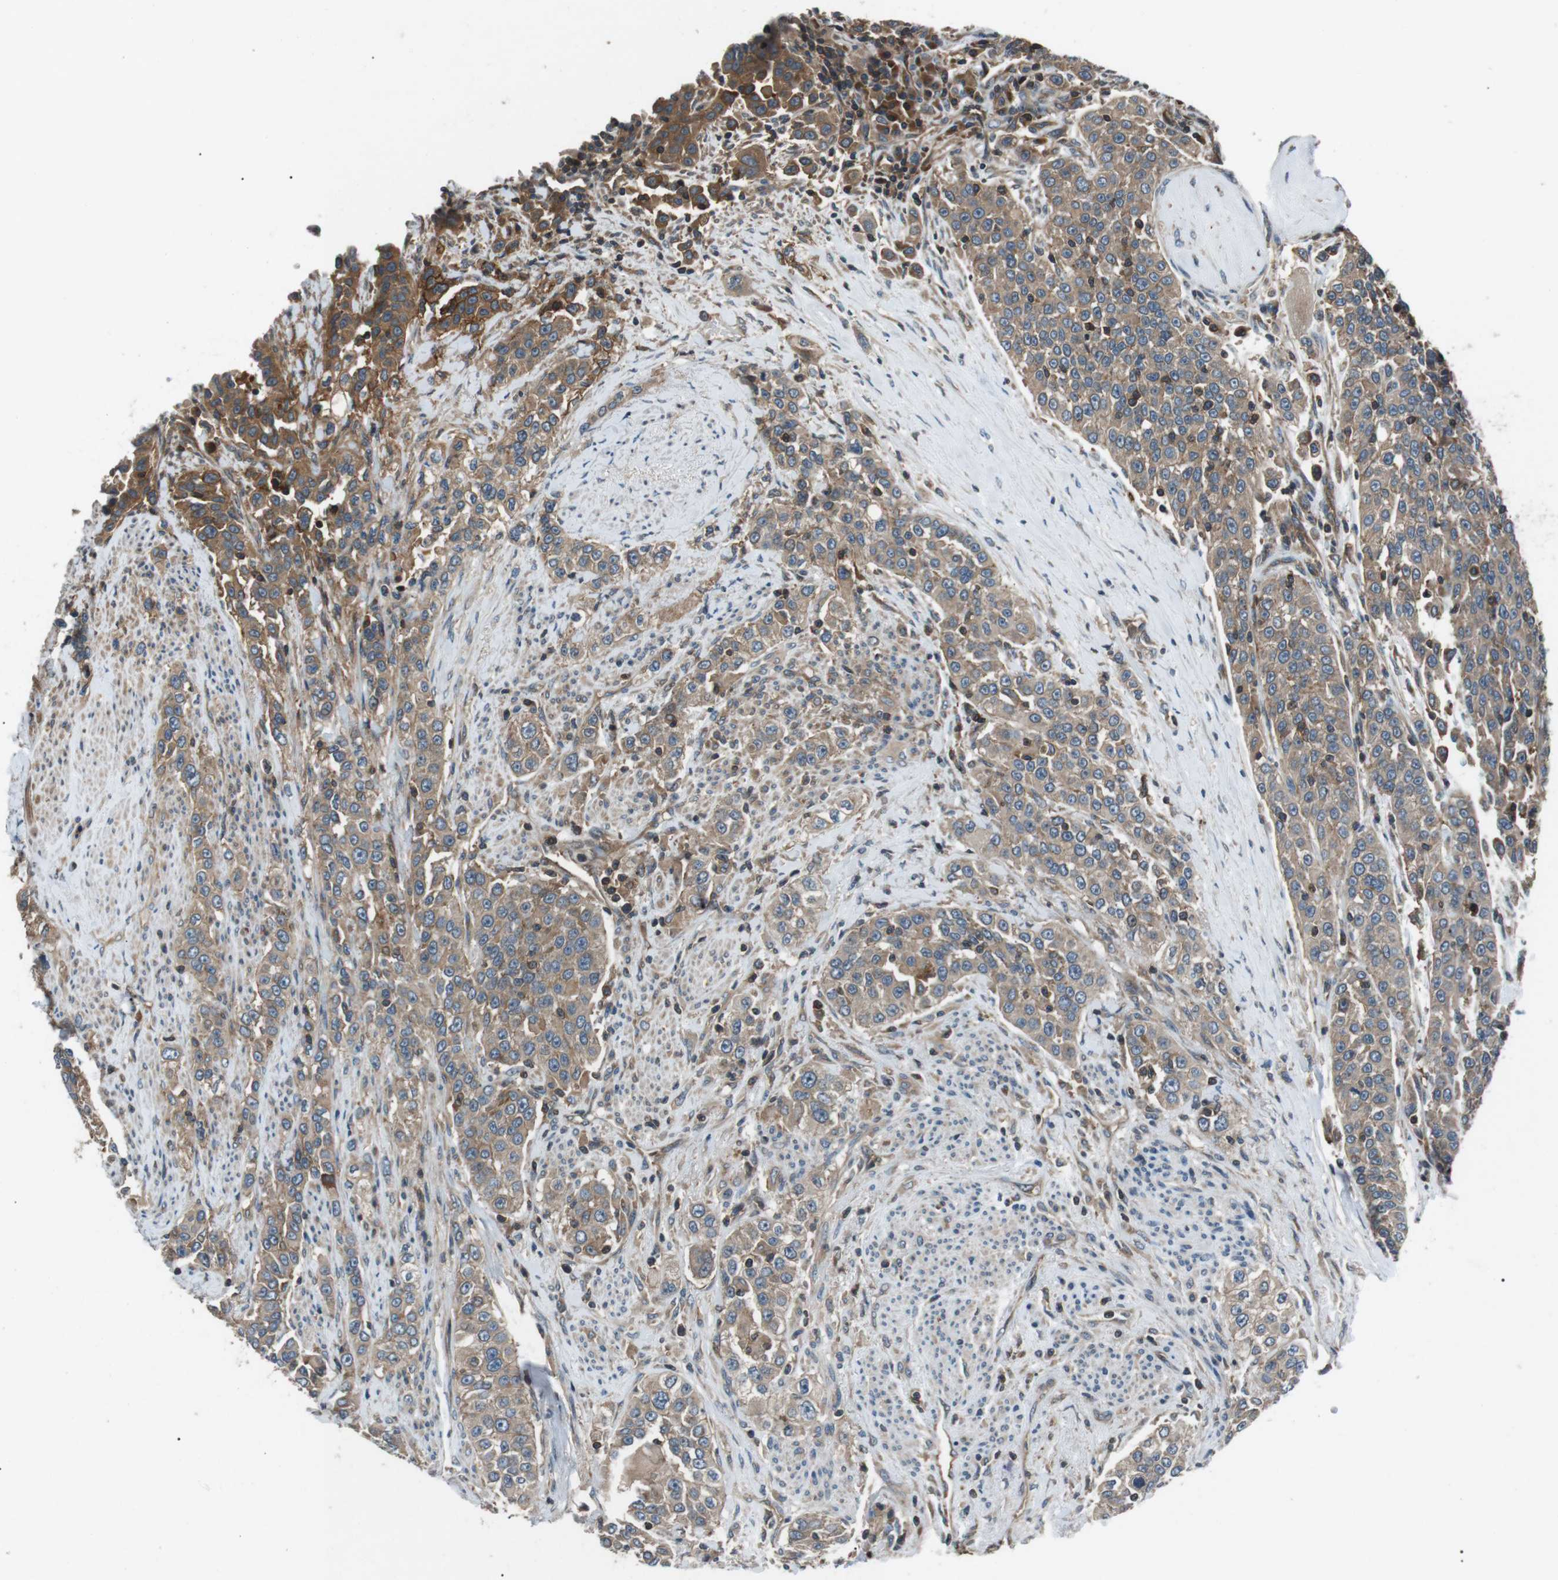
{"staining": {"intensity": "moderate", "quantity": ">75%", "location": "cytoplasmic/membranous"}, "tissue": "urothelial cancer", "cell_type": "Tumor cells", "image_type": "cancer", "snomed": [{"axis": "morphology", "description": "Urothelial carcinoma, High grade"}, {"axis": "topography", "description": "Urinary bladder"}], "caption": "High-grade urothelial carcinoma stained with a protein marker demonstrates moderate staining in tumor cells.", "gene": "GPR161", "patient": {"sex": "female", "age": 80}}